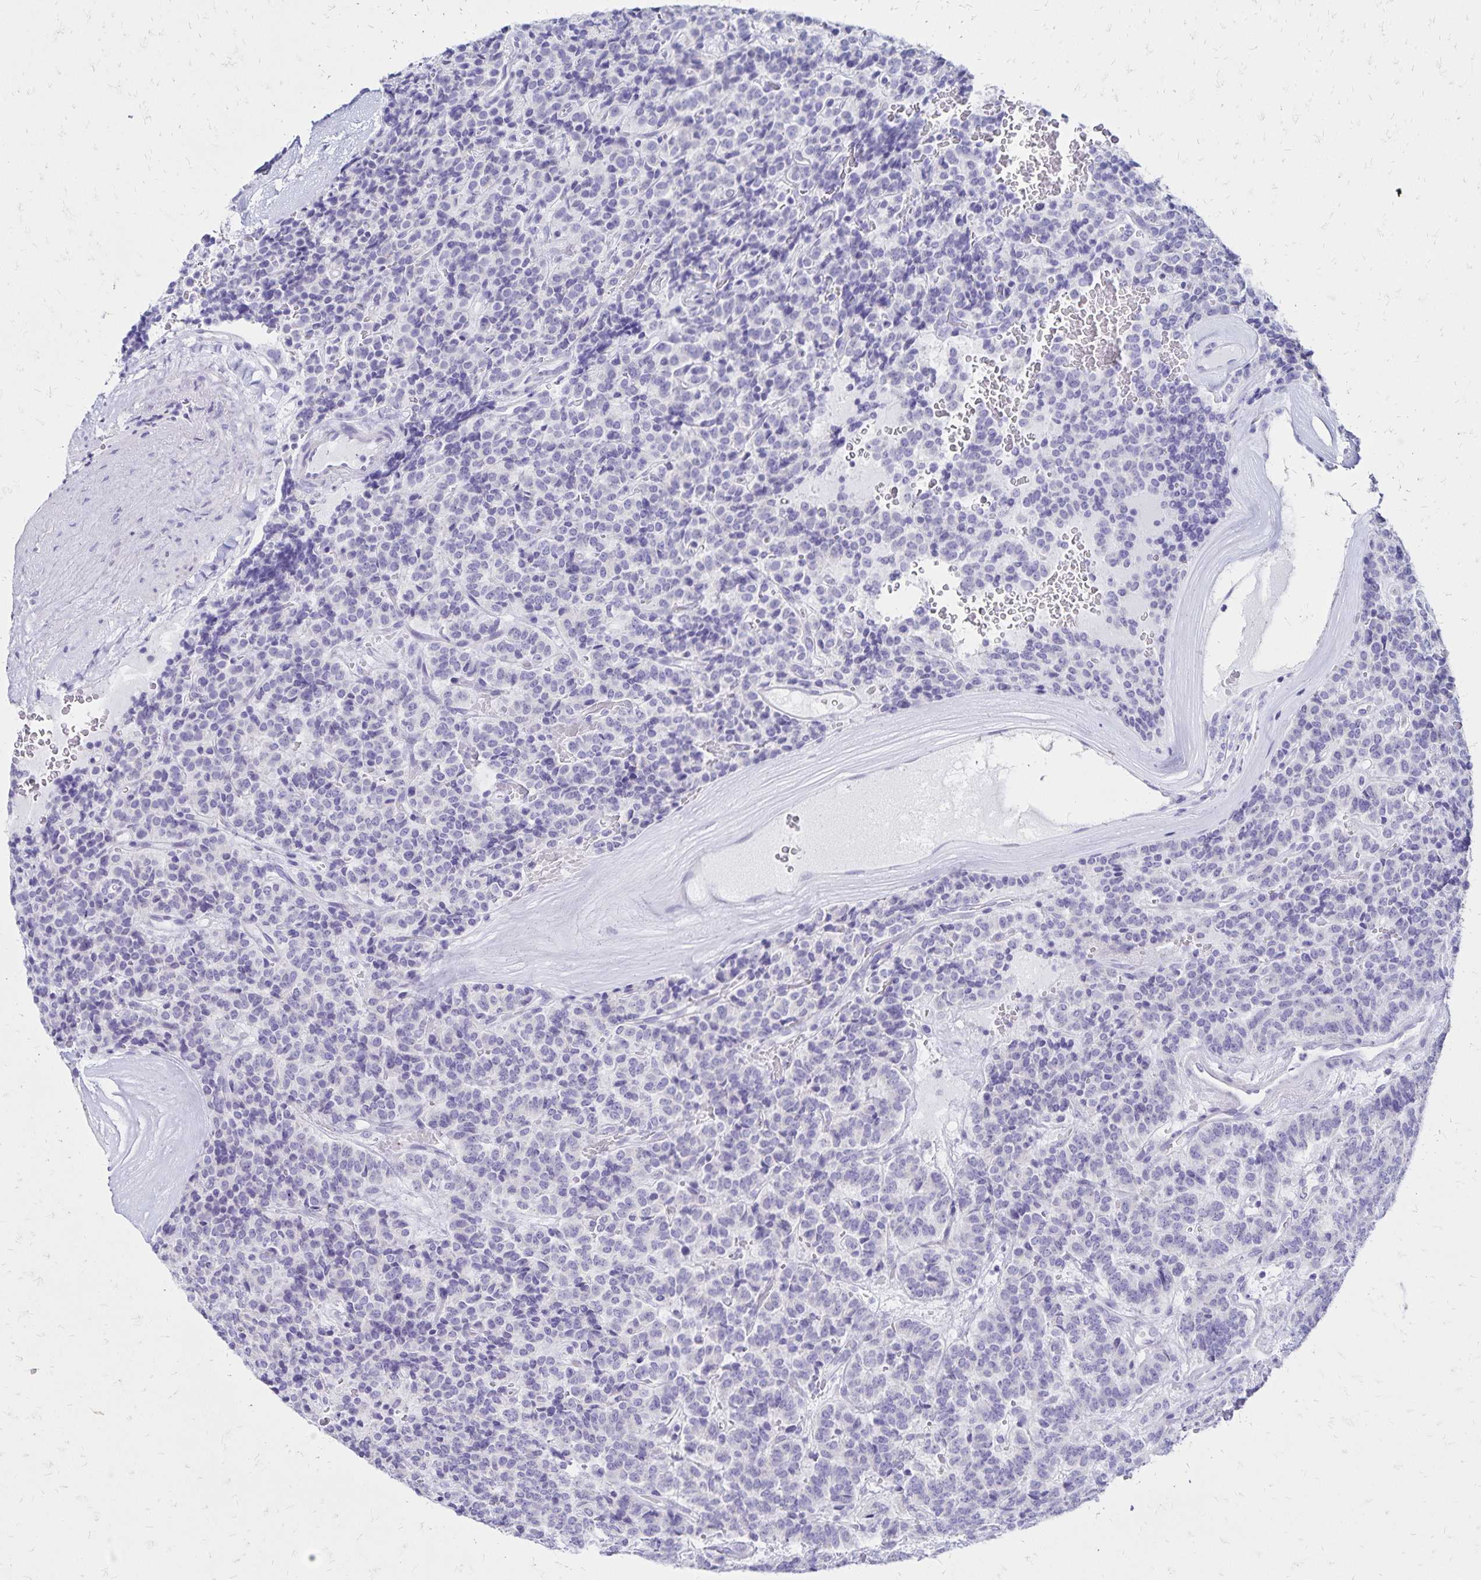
{"staining": {"intensity": "negative", "quantity": "none", "location": "none"}, "tissue": "carcinoid", "cell_type": "Tumor cells", "image_type": "cancer", "snomed": [{"axis": "morphology", "description": "Carcinoid, malignant, NOS"}, {"axis": "topography", "description": "Pancreas"}], "caption": "Malignant carcinoid was stained to show a protein in brown. There is no significant positivity in tumor cells.", "gene": "LIN28B", "patient": {"sex": "male", "age": 36}}